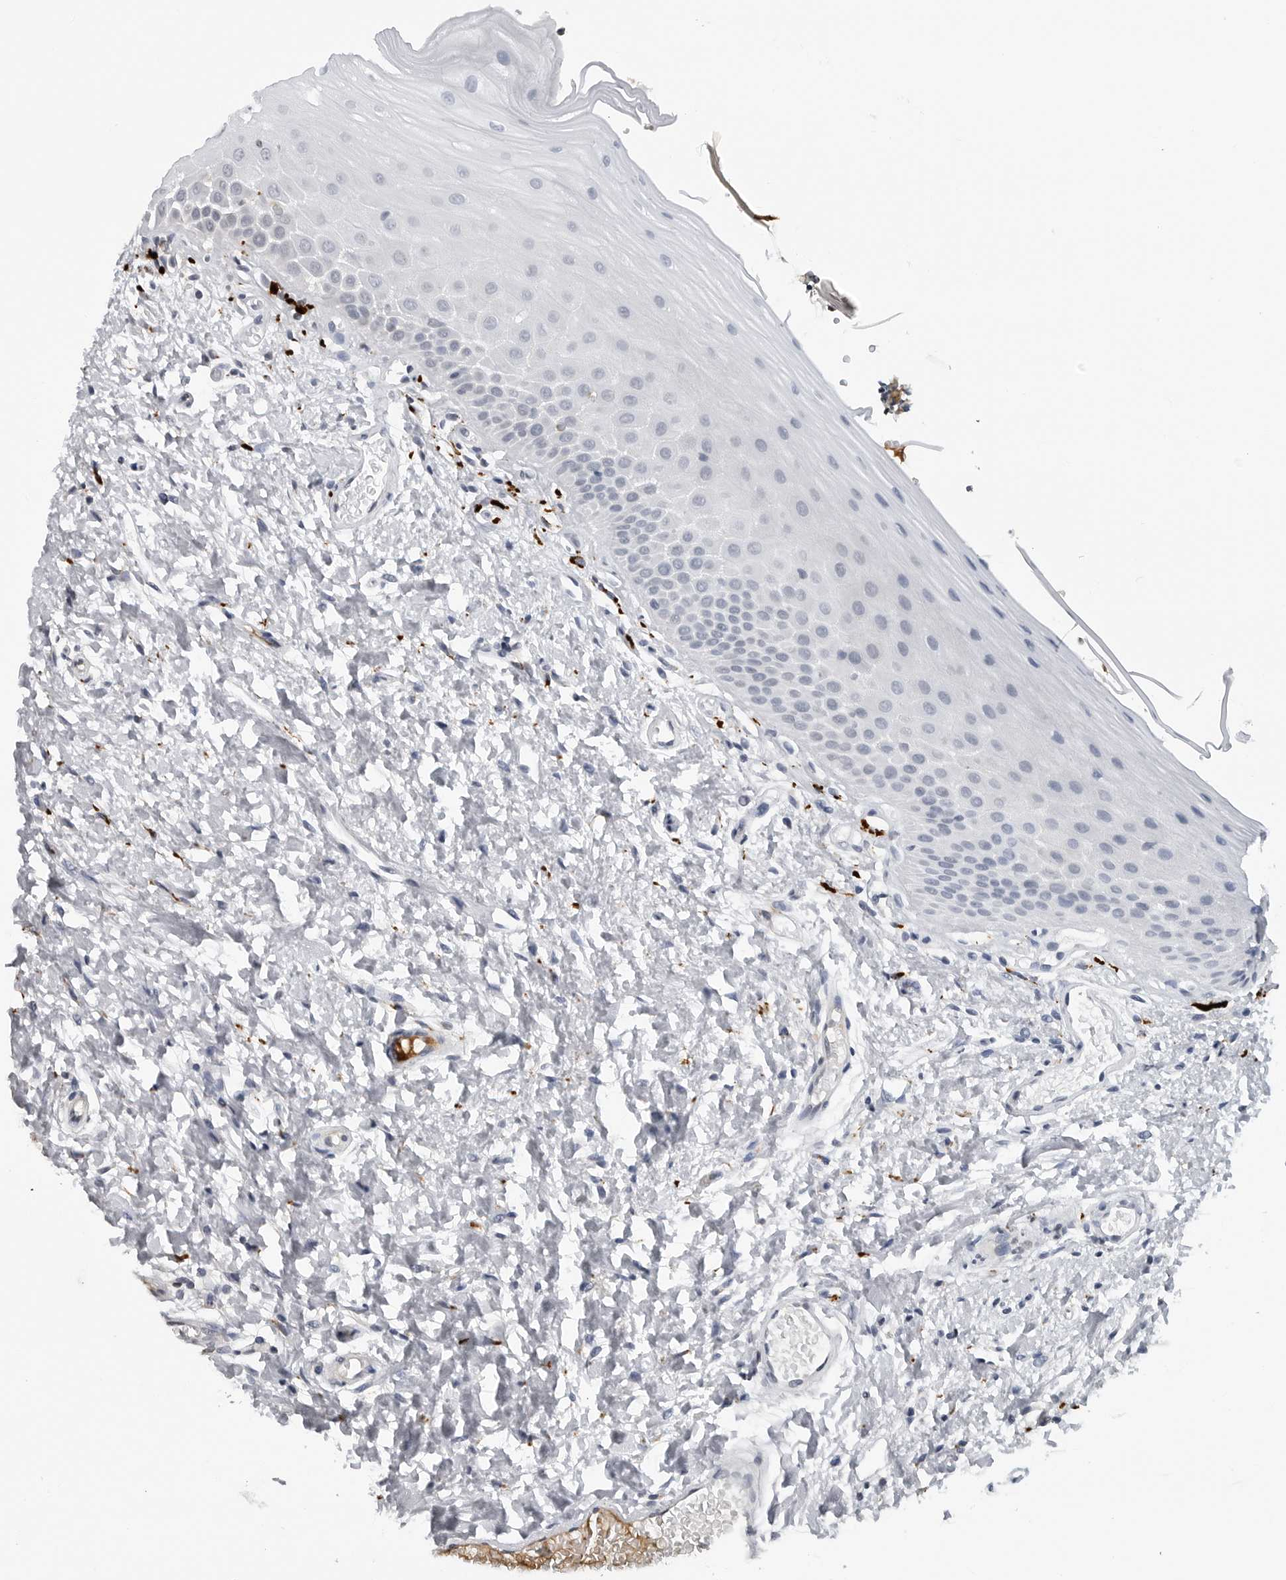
{"staining": {"intensity": "weak", "quantity": "<25%", "location": "cytoplasmic/membranous"}, "tissue": "oral mucosa", "cell_type": "Squamous epithelial cells", "image_type": "normal", "snomed": [{"axis": "morphology", "description": "Normal tissue, NOS"}, {"axis": "topography", "description": "Oral tissue"}], "caption": "Squamous epithelial cells are negative for brown protein staining in normal oral mucosa. Brightfield microscopy of immunohistochemistry stained with DAB (brown) and hematoxylin (blue), captured at high magnification.", "gene": "CXCR5", "patient": {"sex": "female", "age": 56}}